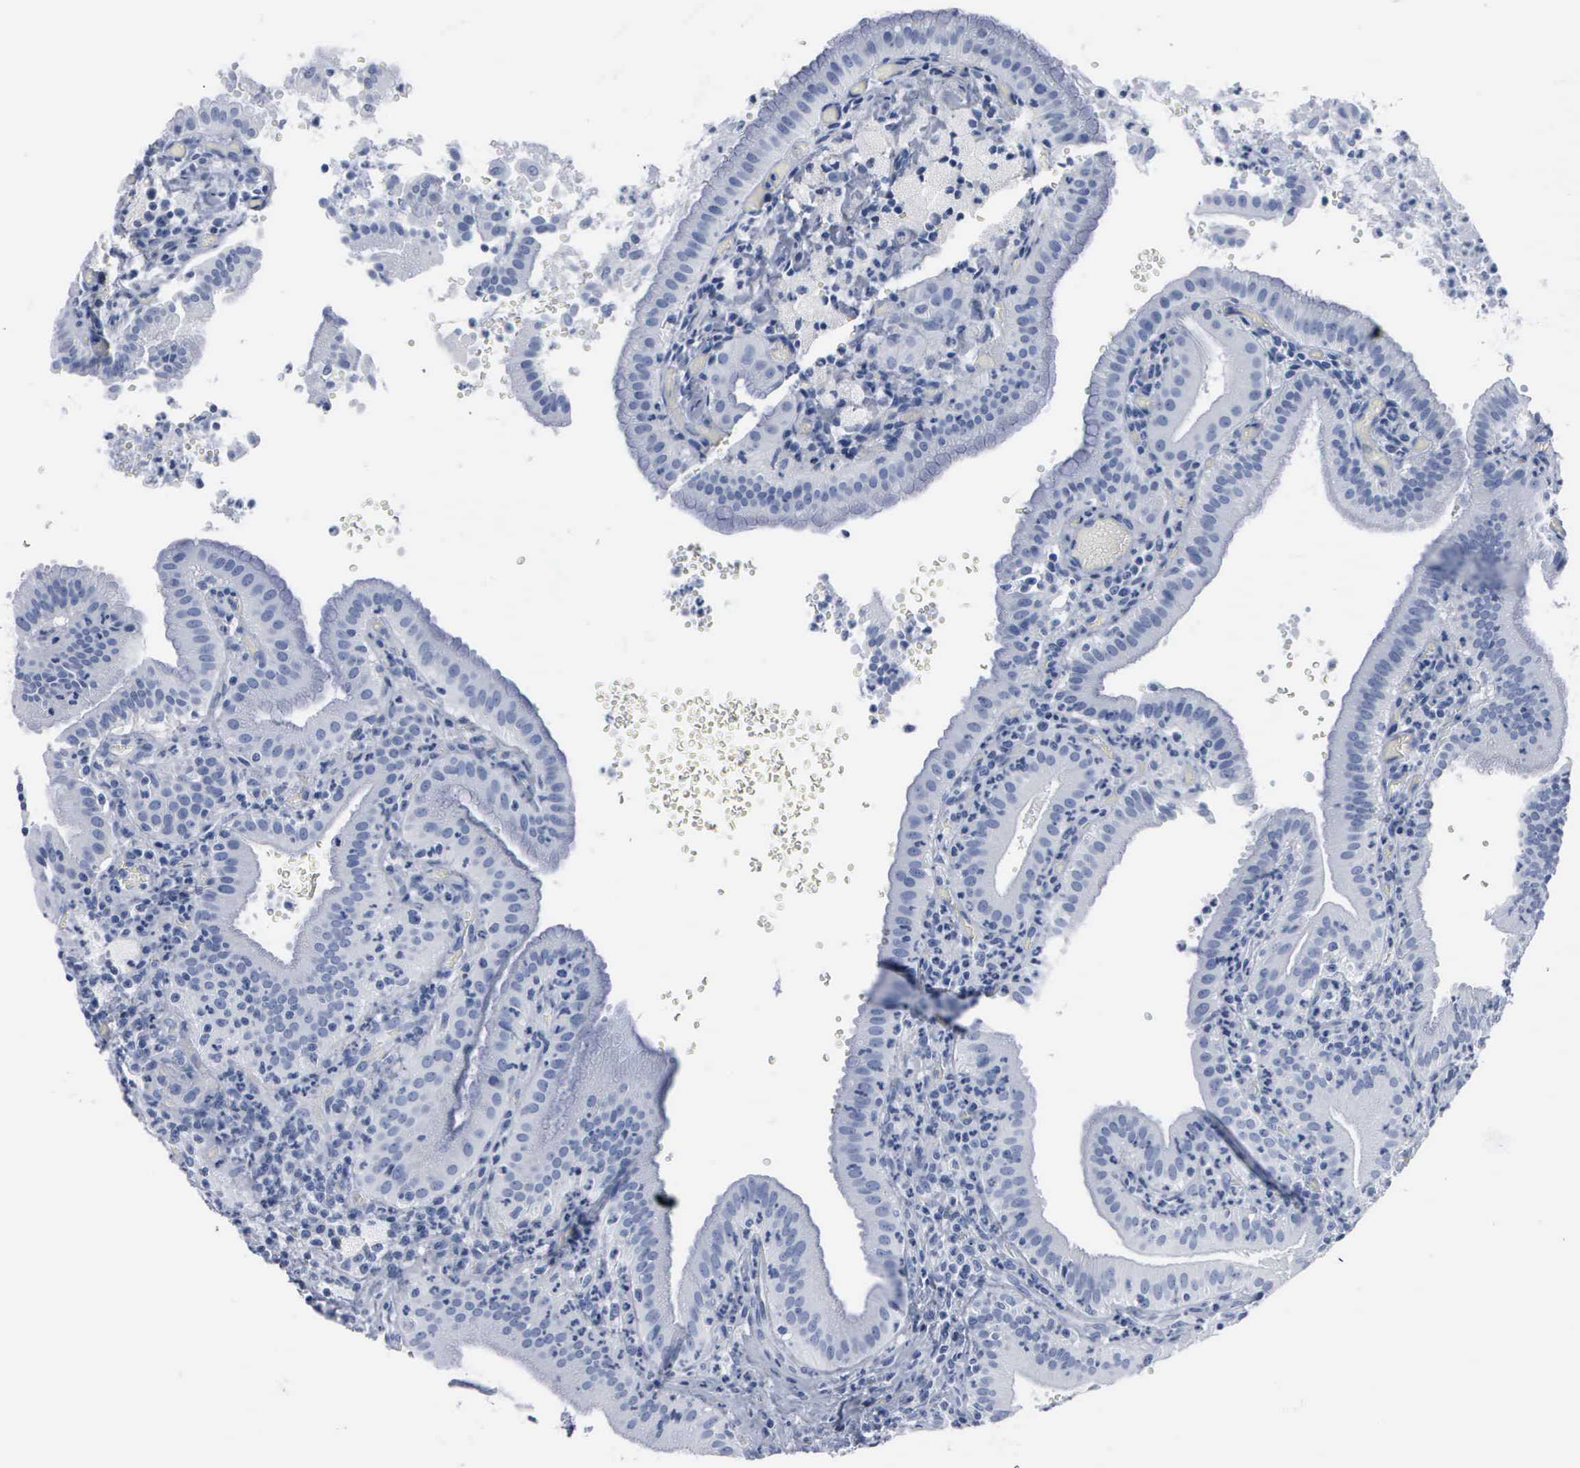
{"staining": {"intensity": "negative", "quantity": "none", "location": "none"}, "tissue": "gallbladder", "cell_type": "Glandular cells", "image_type": "normal", "snomed": [{"axis": "morphology", "description": "Normal tissue, NOS"}, {"axis": "topography", "description": "Gallbladder"}], "caption": "A high-resolution micrograph shows immunohistochemistry (IHC) staining of unremarkable gallbladder, which demonstrates no significant staining in glandular cells.", "gene": "DMD", "patient": {"sex": "male", "age": 59}}